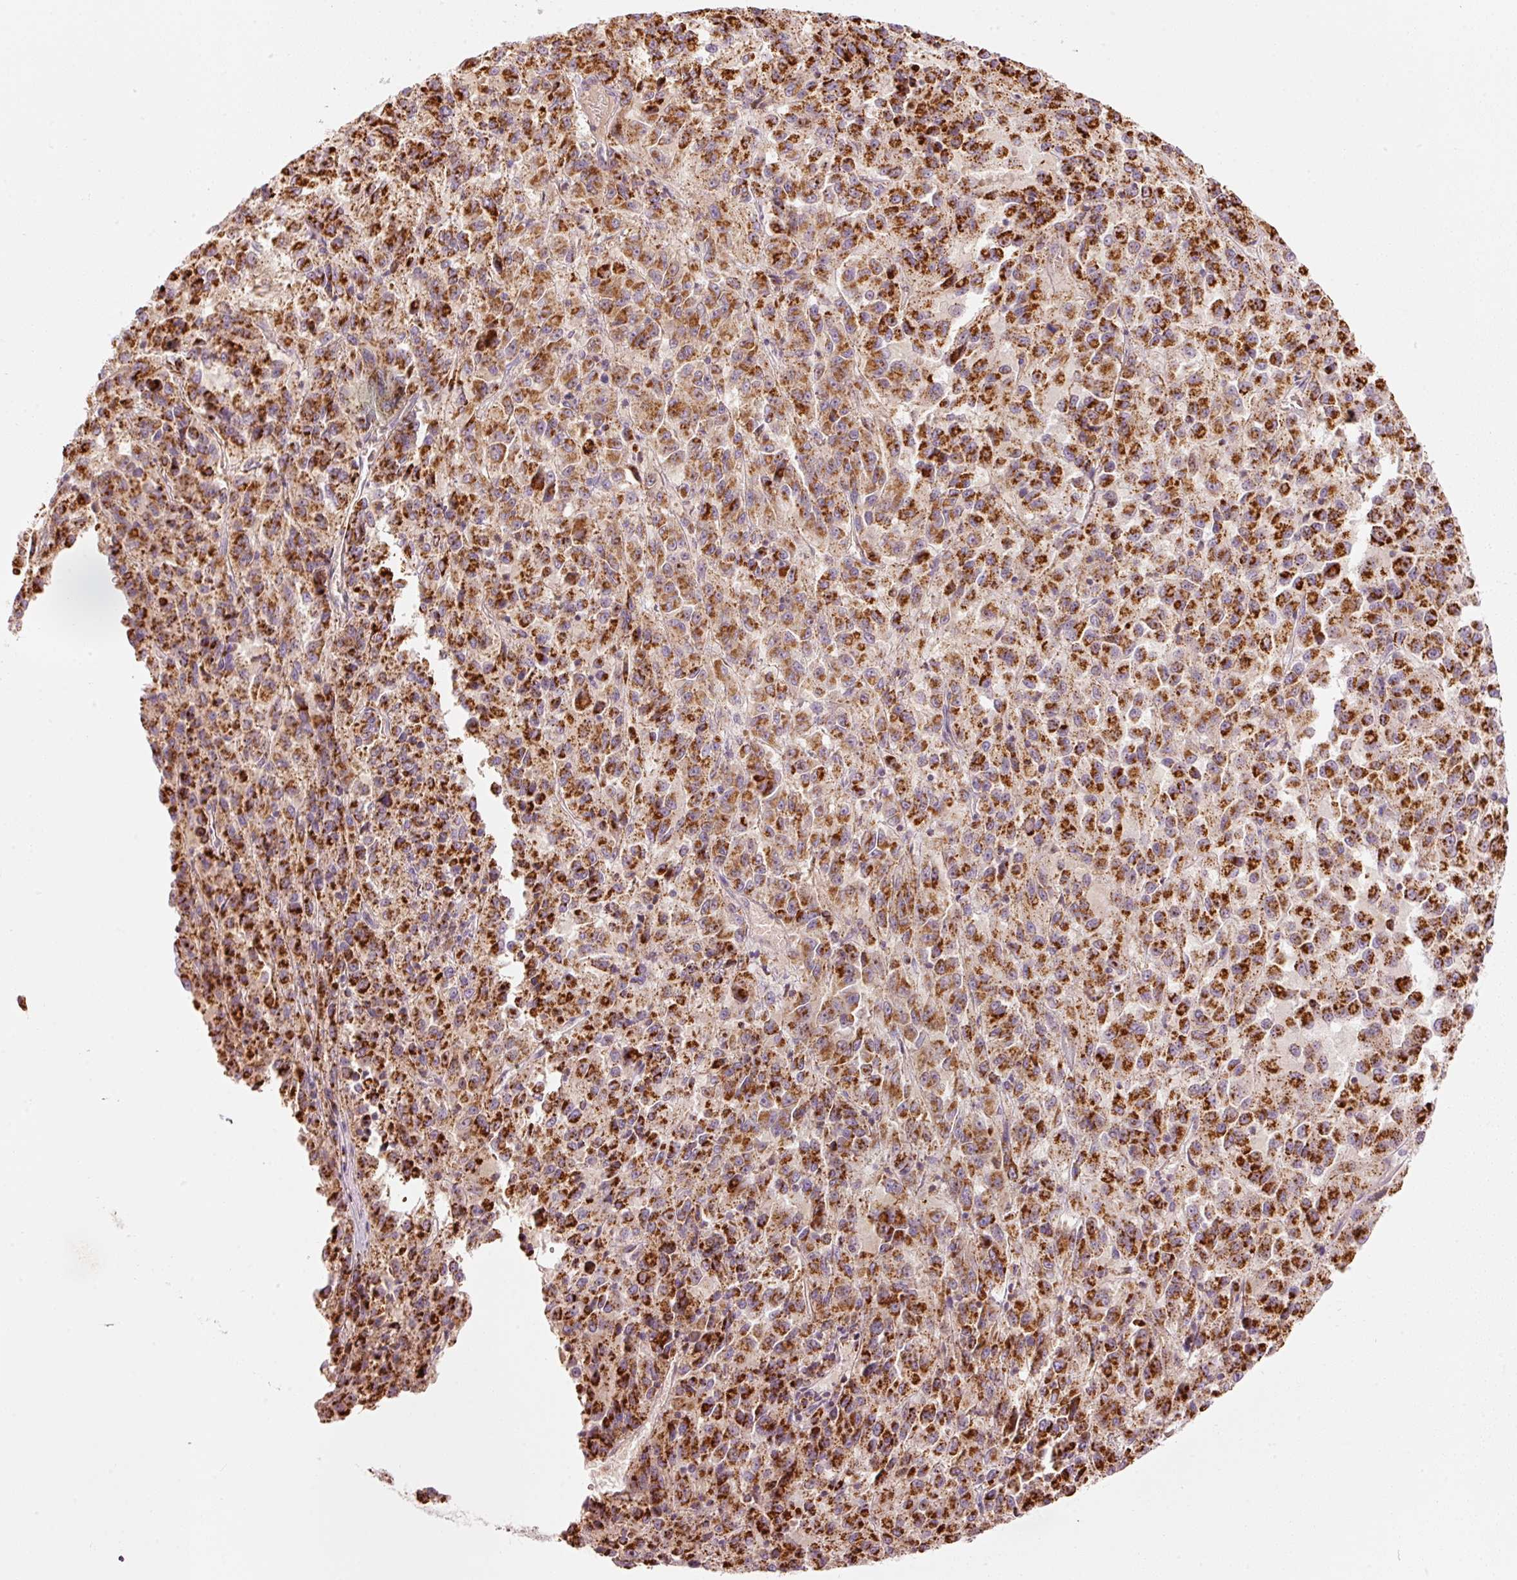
{"staining": {"intensity": "strong", "quantity": ">75%", "location": "cytoplasmic/membranous"}, "tissue": "melanoma", "cell_type": "Tumor cells", "image_type": "cancer", "snomed": [{"axis": "morphology", "description": "Malignant melanoma, Metastatic site"}, {"axis": "topography", "description": "Lung"}], "caption": "Melanoma was stained to show a protein in brown. There is high levels of strong cytoplasmic/membranous positivity in about >75% of tumor cells.", "gene": "C17orf98", "patient": {"sex": "male", "age": 64}}